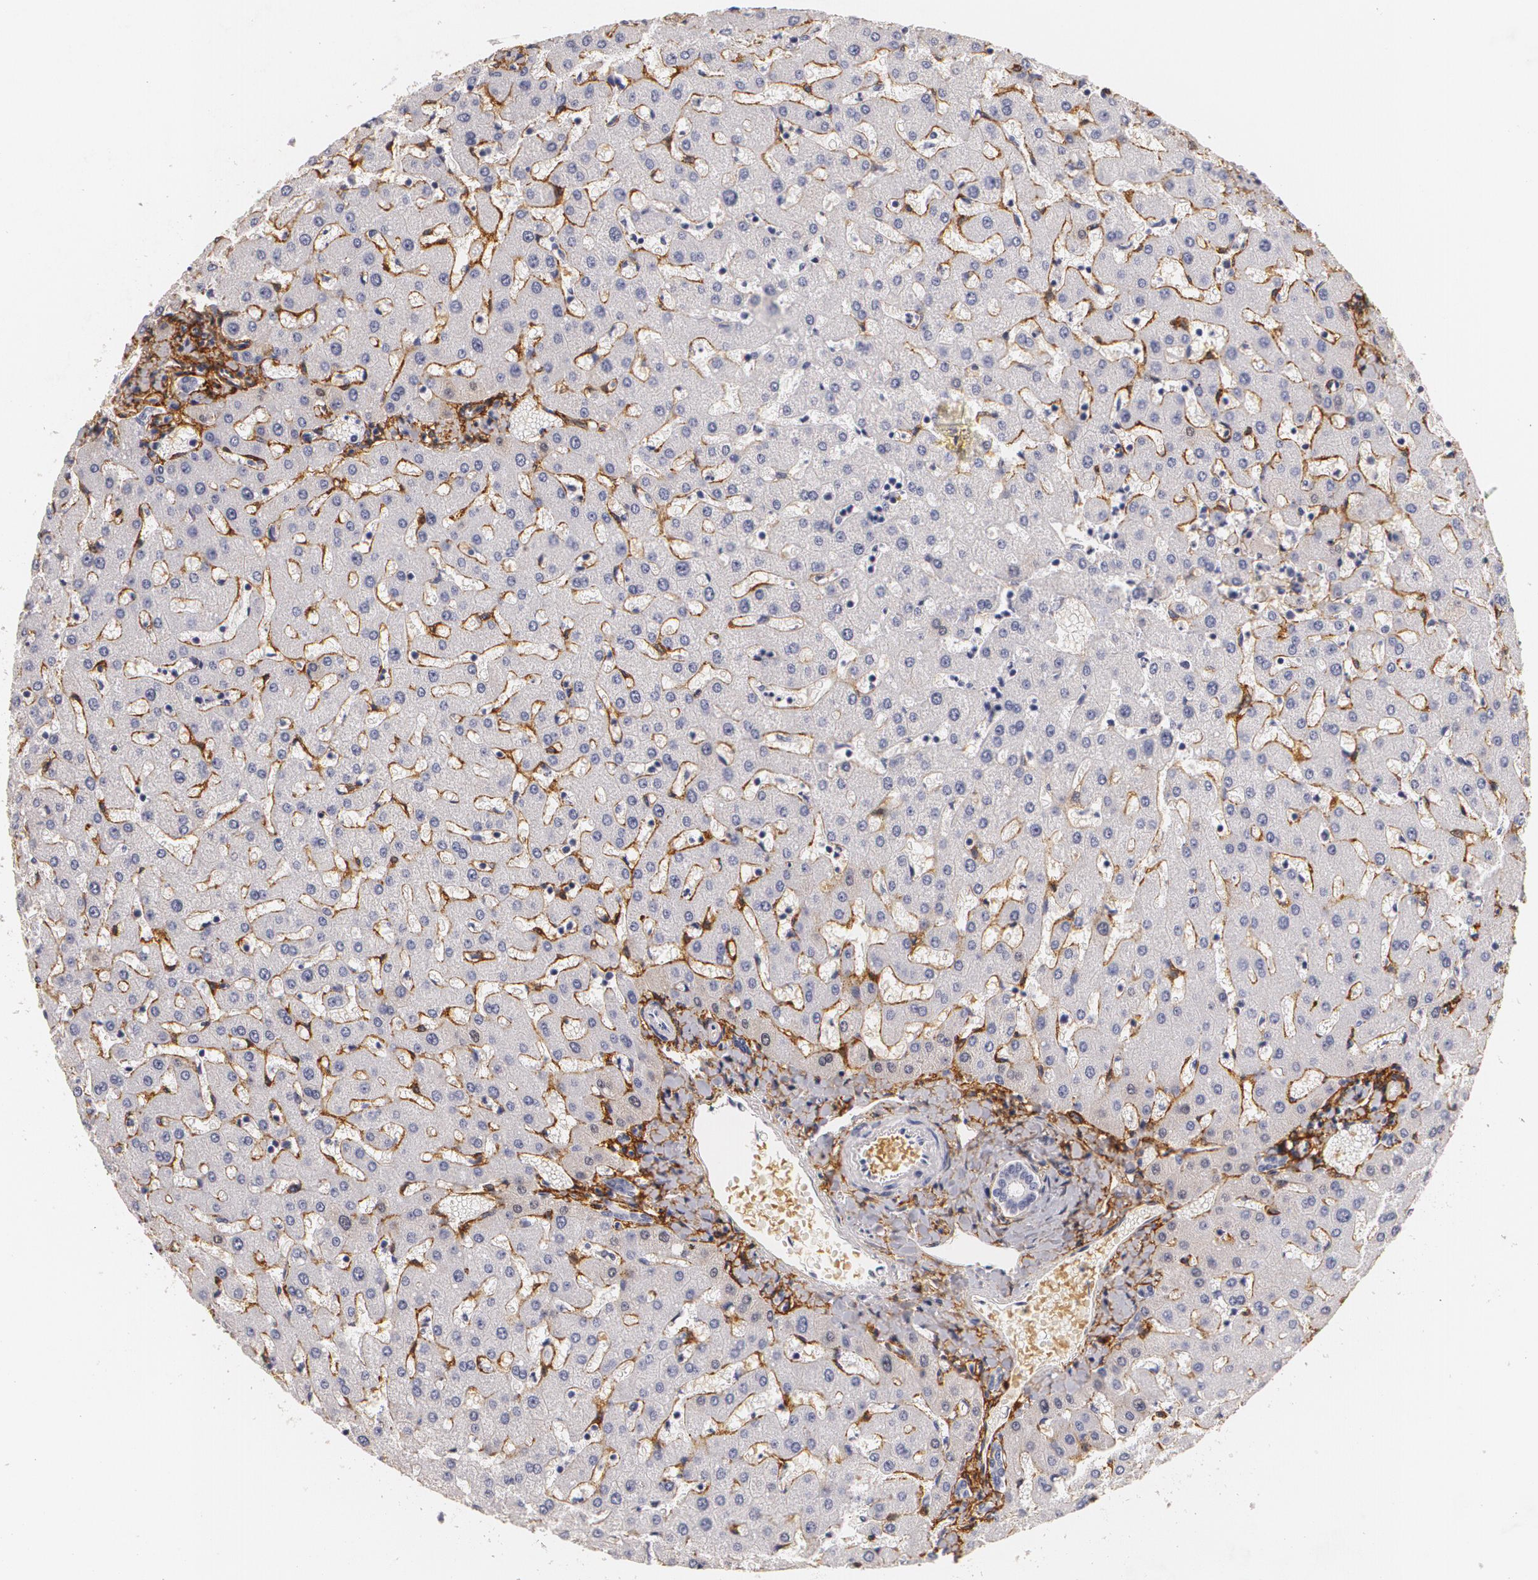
{"staining": {"intensity": "negative", "quantity": "none", "location": "none"}, "tissue": "liver", "cell_type": "Cholangiocytes", "image_type": "normal", "snomed": [{"axis": "morphology", "description": "Normal tissue, NOS"}, {"axis": "topography", "description": "Liver"}], "caption": "DAB immunohistochemical staining of benign human liver demonstrates no significant expression in cholangiocytes.", "gene": "NGFR", "patient": {"sex": "female", "age": 27}}